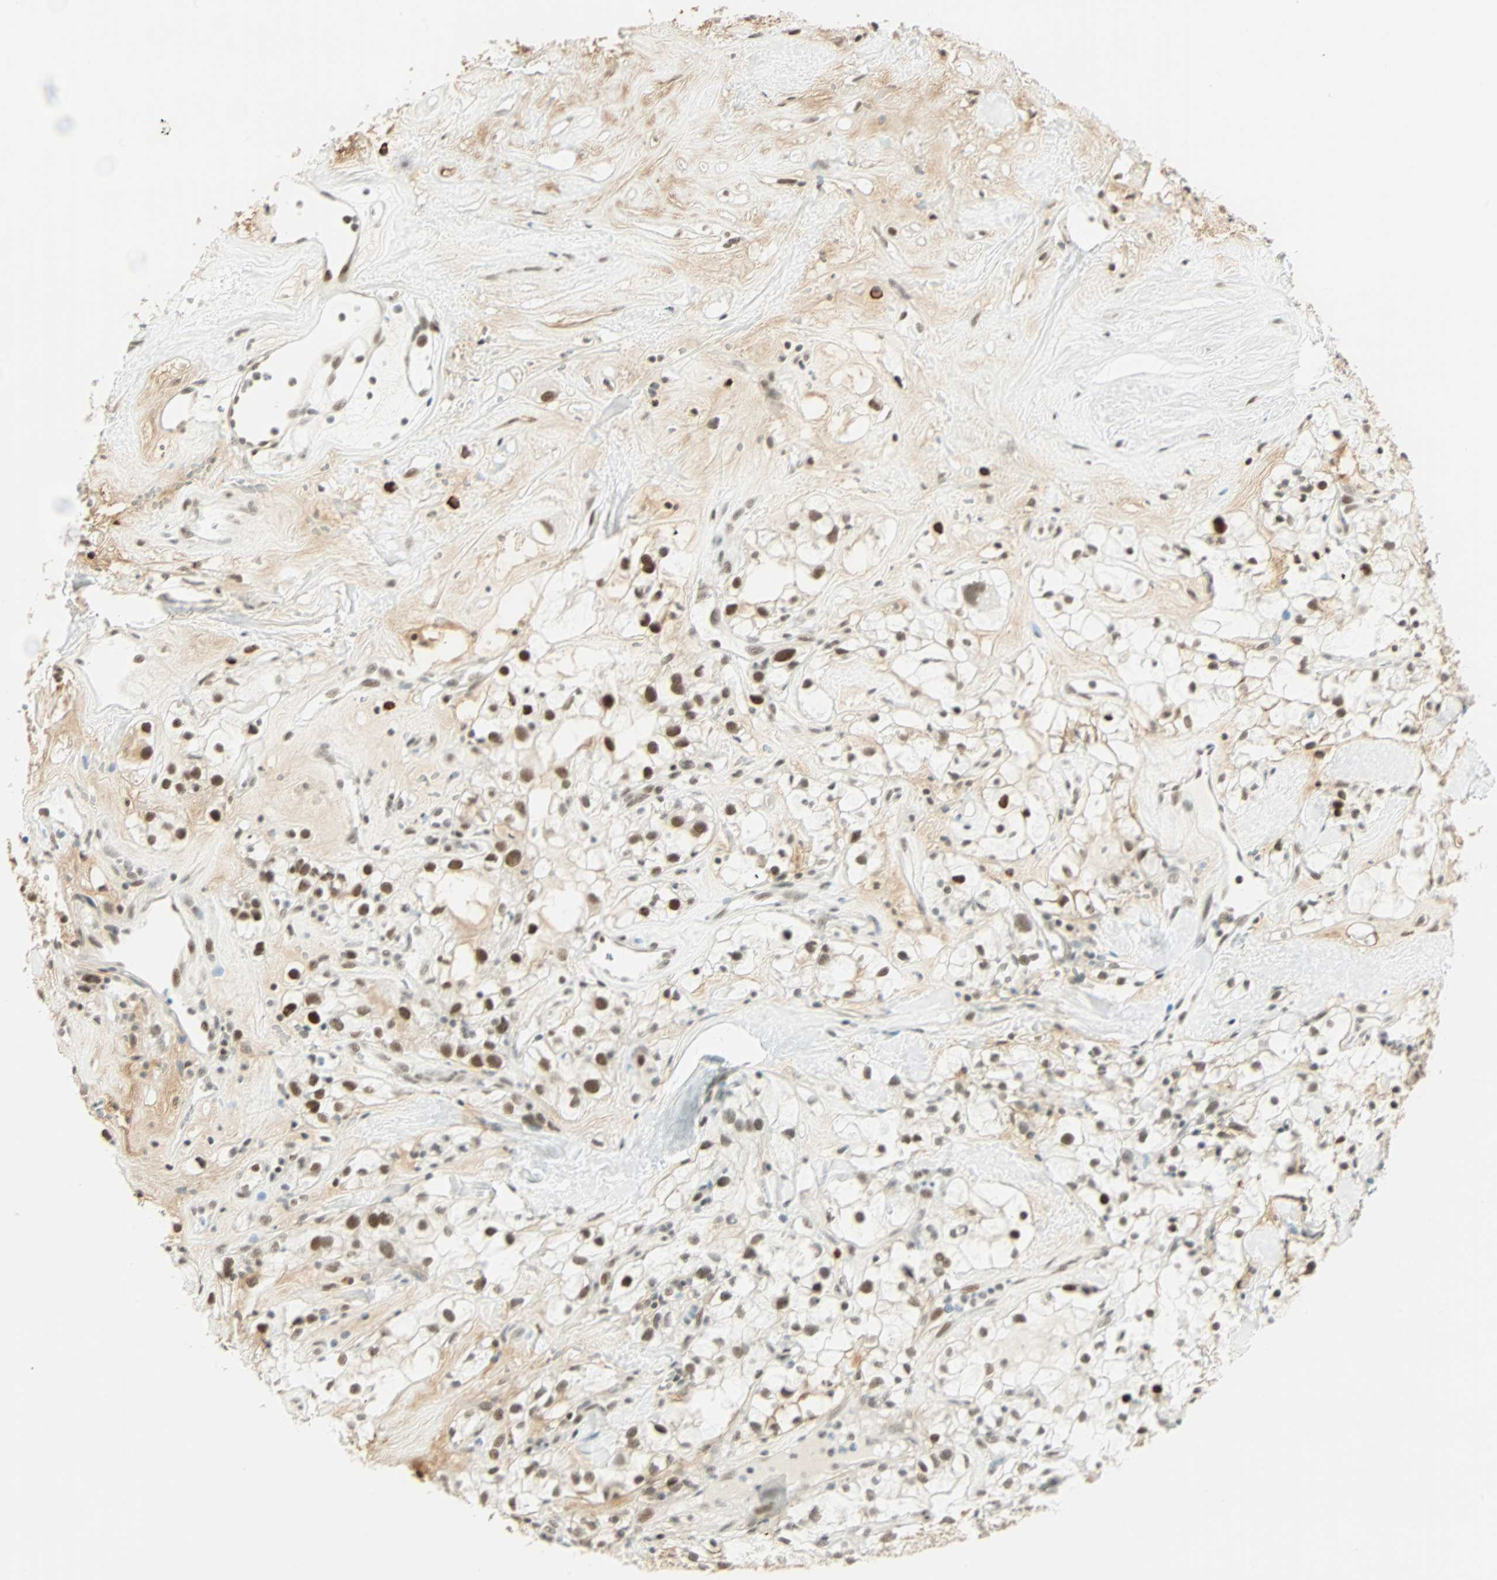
{"staining": {"intensity": "strong", "quantity": ">75%", "location": "nuclear"}, "tissue": "renal cancer", "cell_type": "Tumor cells", "image_type": "cancer", "snomed": [{"axis": "morphology", "description": "Adenocarcinoma, NOS"}, {"axis": "topography", "description": "Kidney"}], "caption": "Strong nuclear protein positivity is seen in about >75% of tumor cells in adenocarcinoma (renal). (brown staining indicates protein expression, while blue staining denotes nuclei).", "gene": "NELFE", "patient": {"sex": "female", "age": 60}}